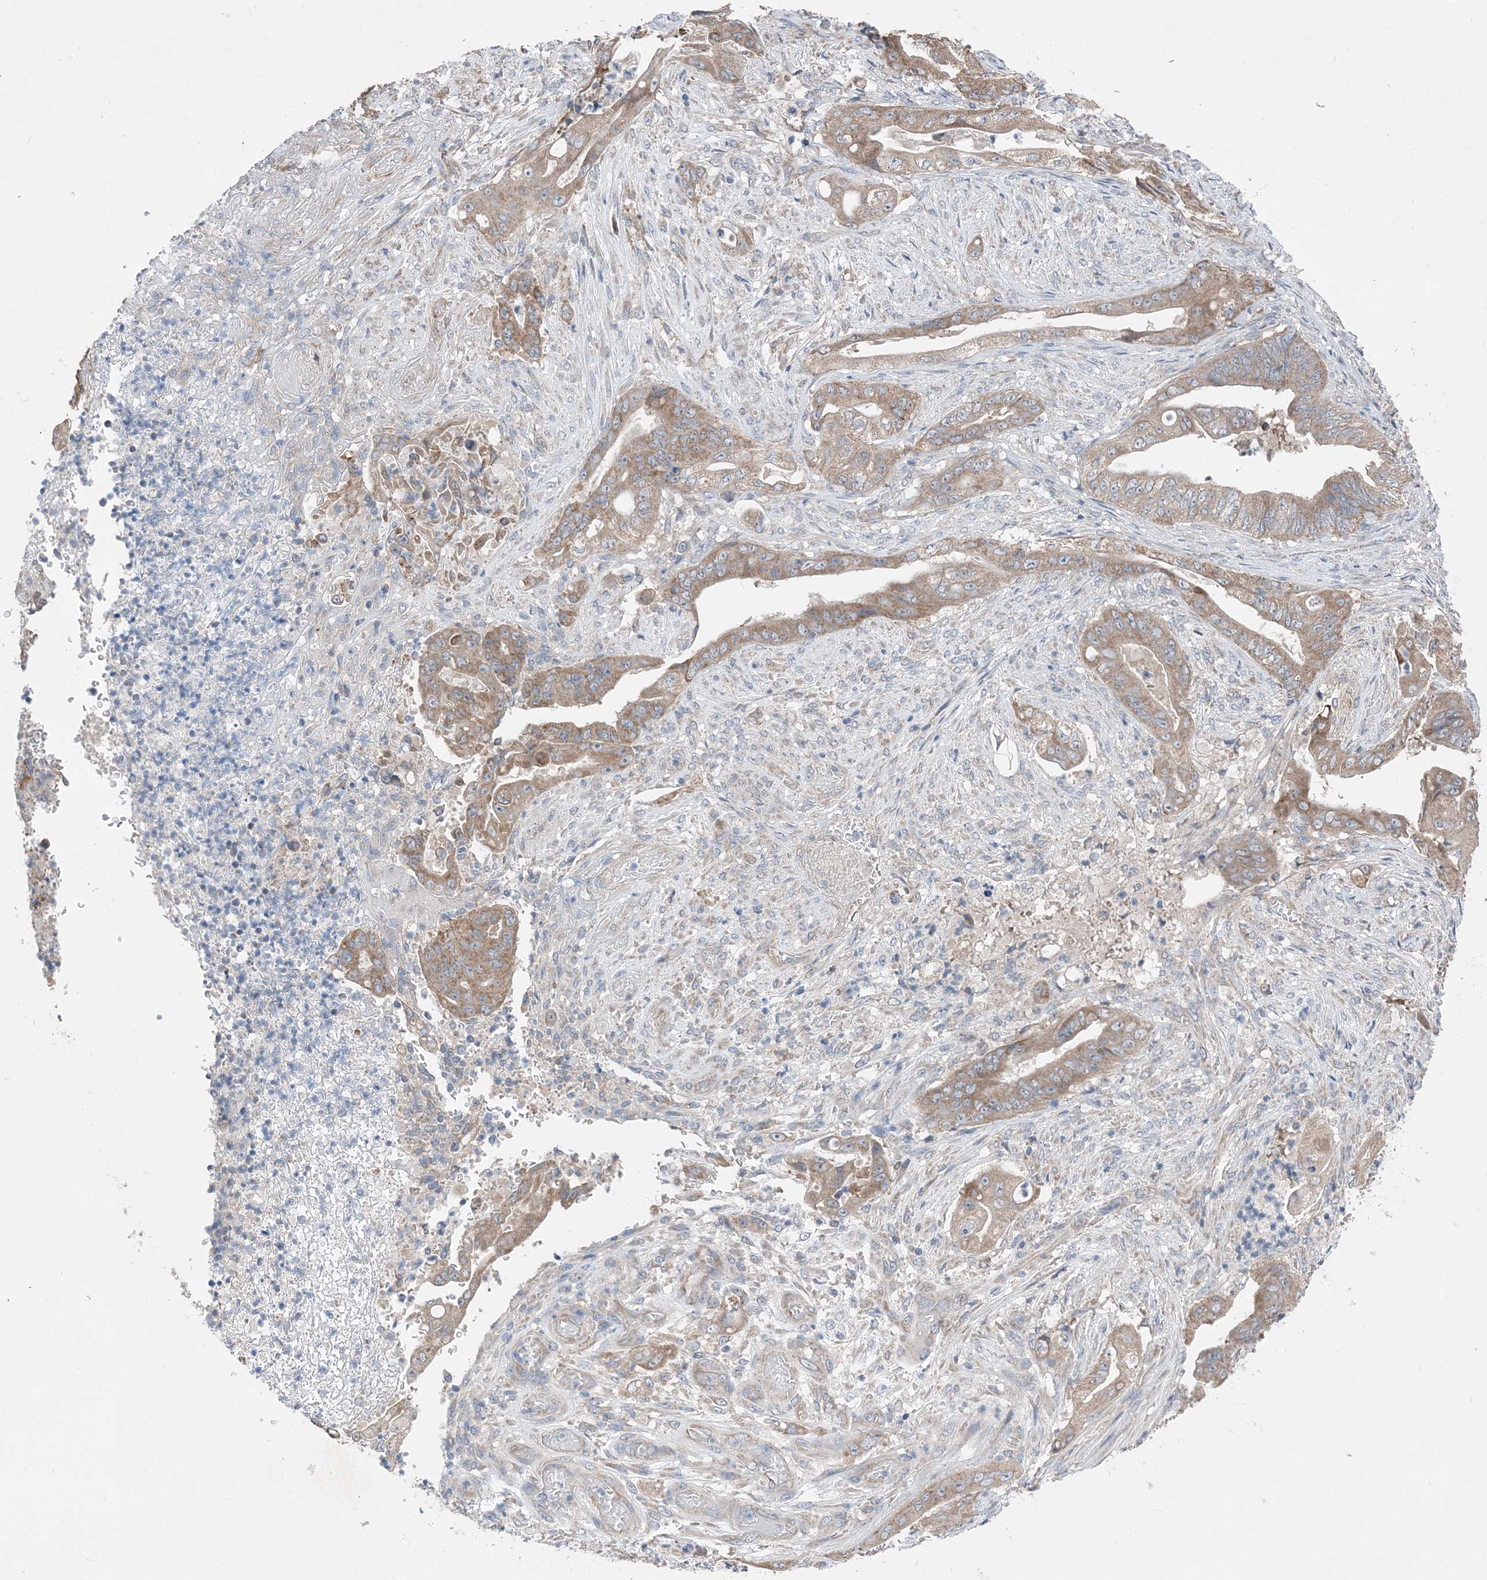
{"staining": {"intensity": "moderate", "quantity": ">75%", "location": "cytoplasmic/membranous"}, "tissue": "stomach cancer", "cell_type": "Tumor cells", "image_type": "cancer", "snomed": [{"axis": "morphology", "description": "Adenocarcinoma, NOS"}, {"axis": "topography", "description": "Stomach"}], "caption": "Tumor cells display medium levels of moderate cytoplasmic/membranous expression in about >75% of cells in stomach cancer.", "gene": "DHX30", "patient": {"sex": "female", "age": 73}}